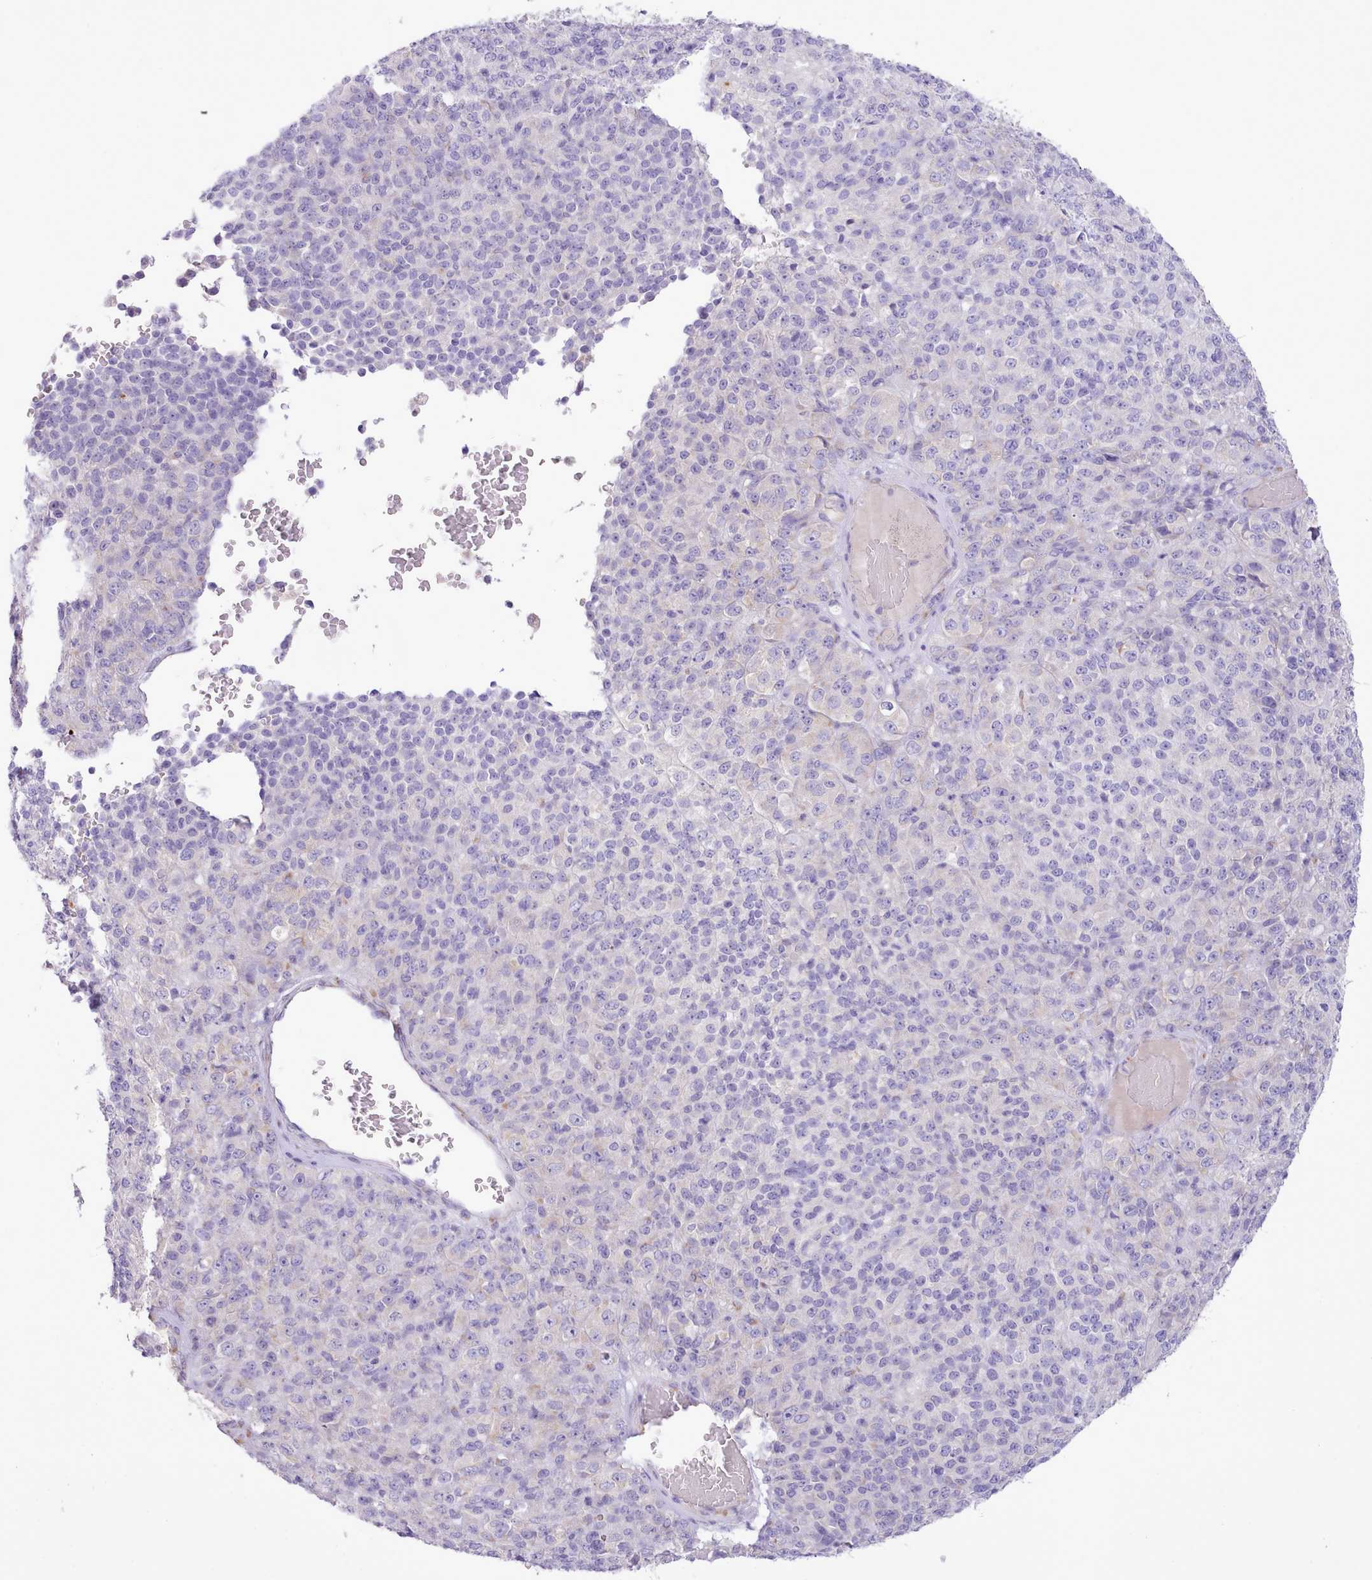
{"staining": {"intensity": "negative", "quantity": "none", "location": "none"}, "tissue": "melanoma", "cell_type": "Tumor cells", "image_type": "cancer", "snomed": [{"axis": "morphology", "description": "Malignant melanoma, Metastatic site"}, {"axis": "topography", "description": "Brain"}], "caption": "High magnification brightfield microscopy of melanoma stained with DAB (3,3'-diaminobenzidine) (brown) and counterstained with hematoxylin (blue): tumor cells show no significant expression.", "gene": "CCL1", "patient": {"sex": "female", "age": 56}}